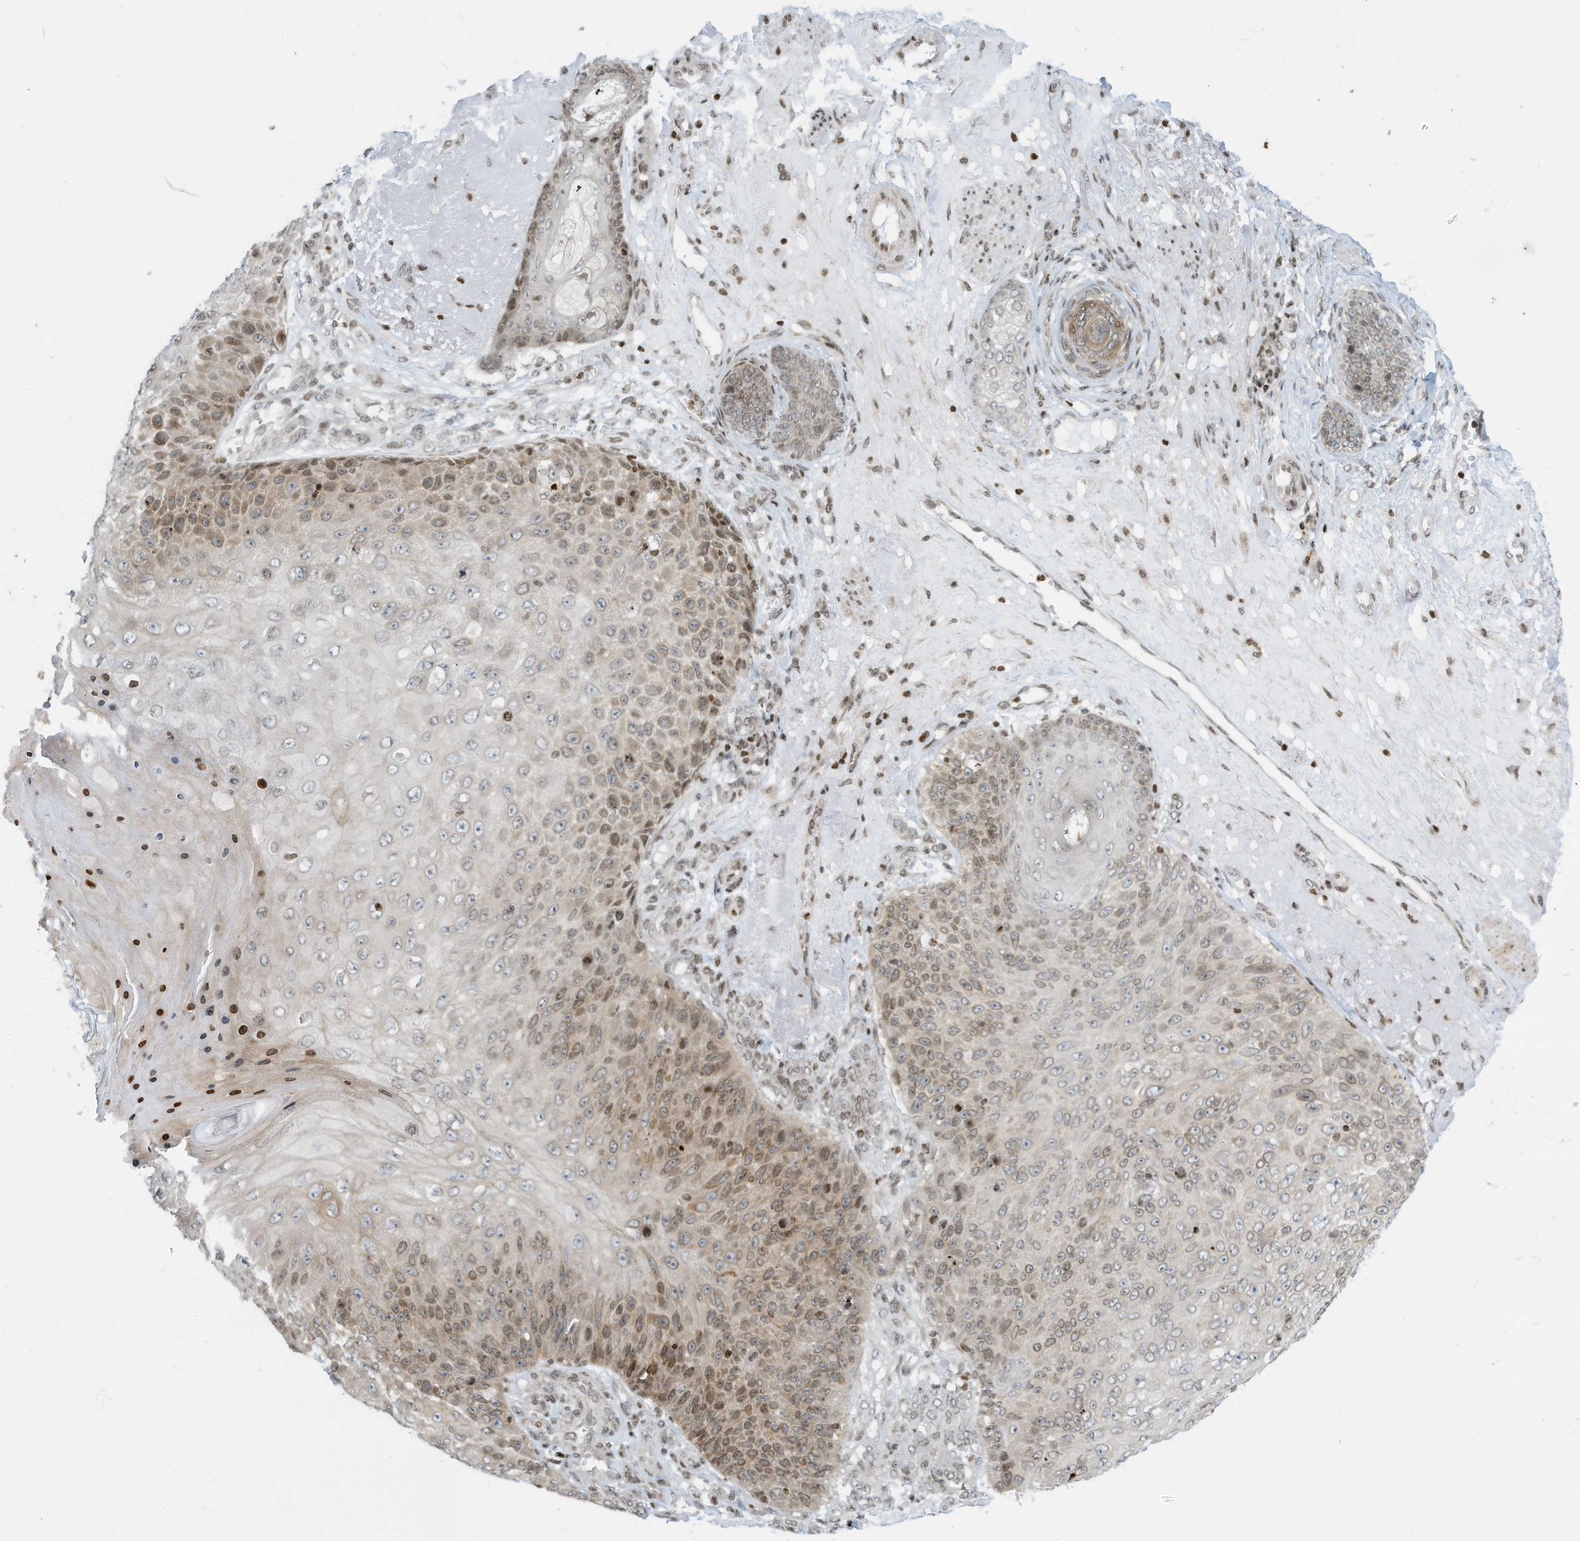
{"staining": {"intensity": "moderate", "quantity": "25%-75%", "location": "cytoplasmic/membranous,nuclear"}, "tissue": "skin cancer", "cell_type": "Tumor cells", "image_type": "cancer", "snomed": [{"axis": "morphology", "description": "Squamous cell carcinoma, NOS"}, {"axis": "topography", "description": "Skin"}], "caption": "DAB immunohistochemical staining of skin cancer (squamous cell carcinoma) displays moderate cytoplasmic/membranous and nuclear protein expression in about 25%-75% of tumor cells. (Stains: DAB (3,3'-diaminobenzidine) in brown, nuclei in blue, Microscopy: brightfield microscopy at high magnification).", "gene": "ADI1", "patient": {"sex": "female", "age": 88}}